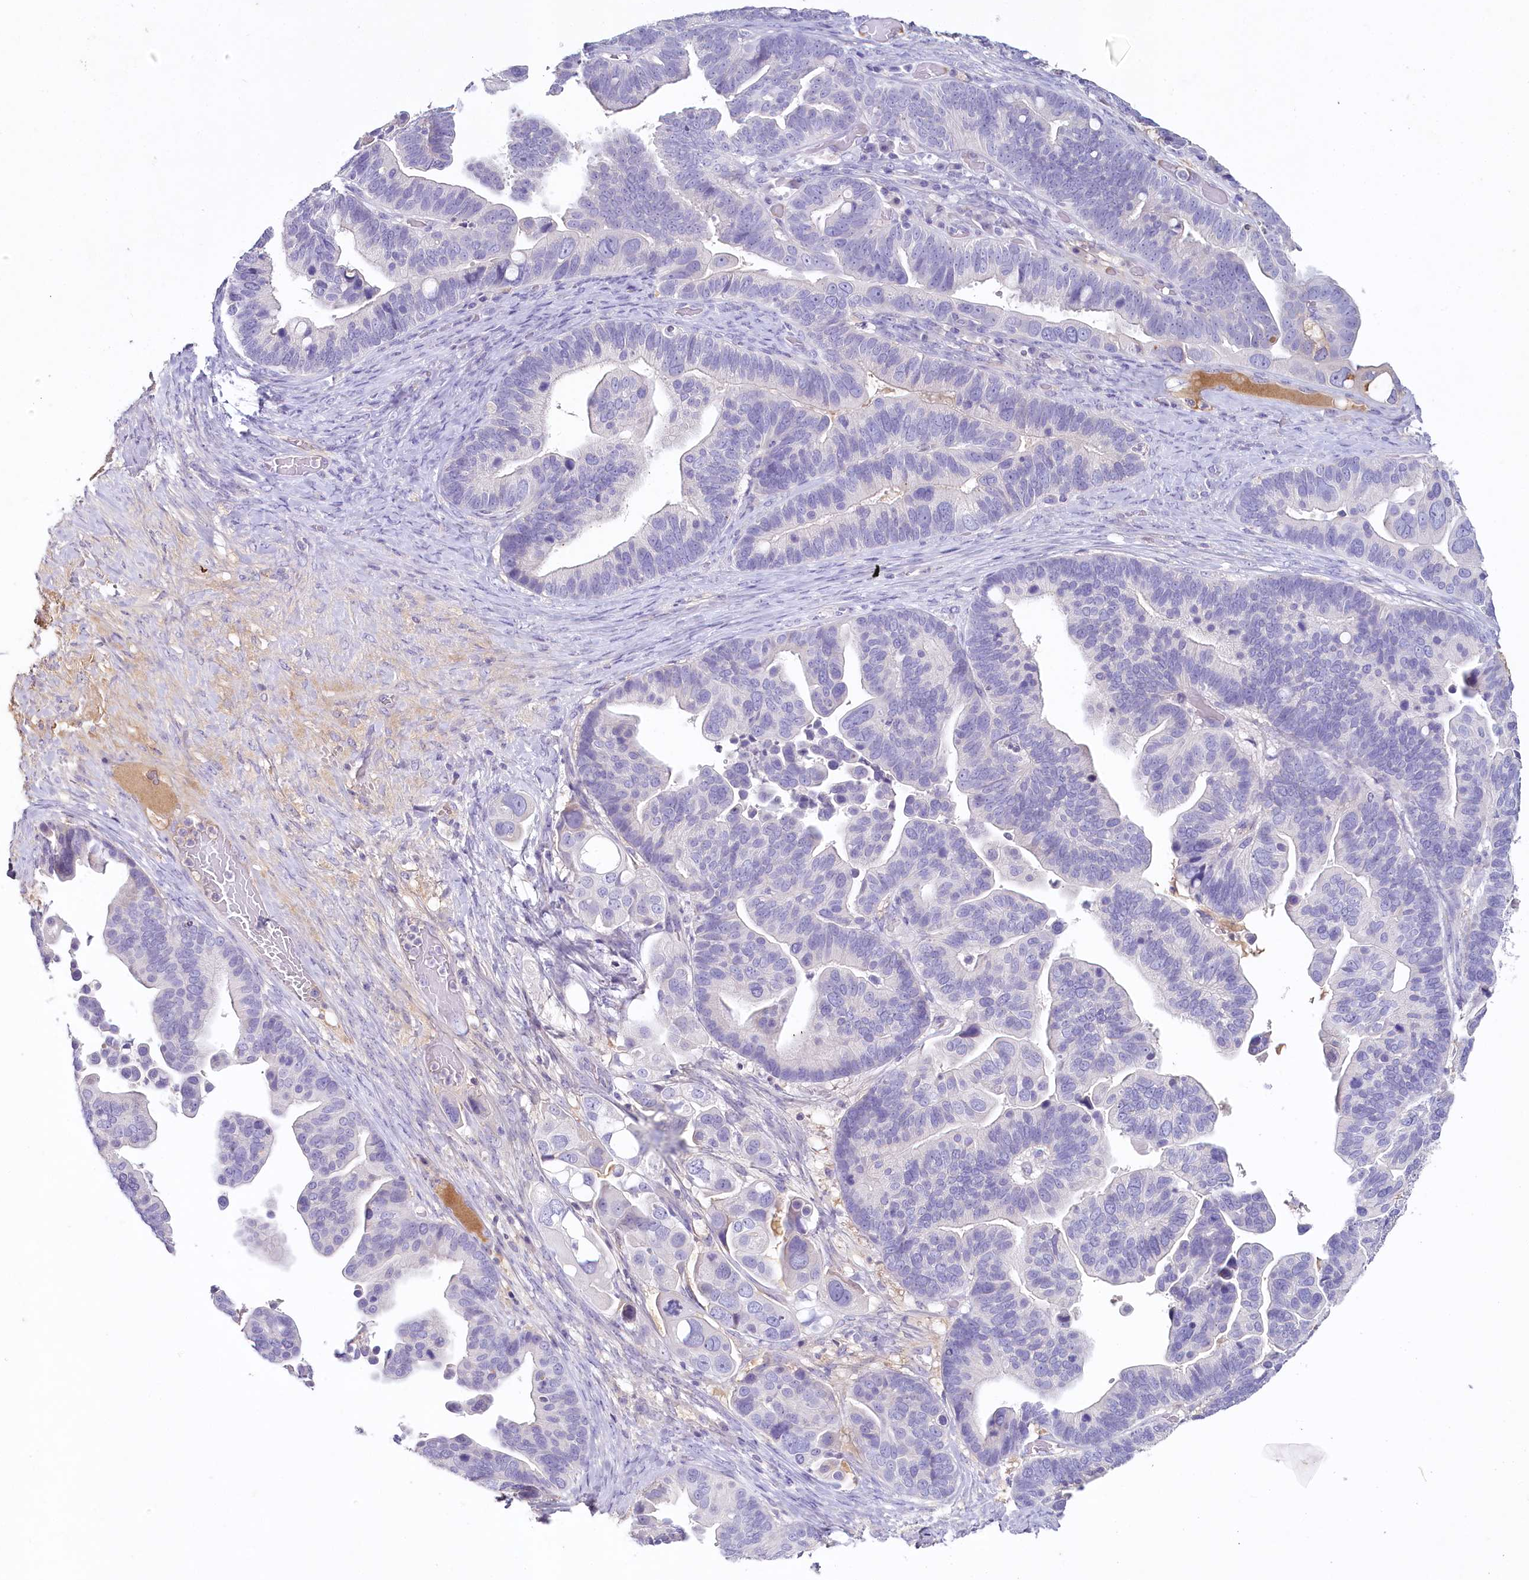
{"staining": {"intensity": "negative", "quantity": "none", "location": "none"}, "tissue": "ovarian cancer", "cell_type": "Tumor cells", "image_type": "cancer", "snomed": [{"axis": "morphology", "description": "Cystadenocarcinoma, serous, NOS"}, {"axis": "topography", "description": "Ovary"}], "caption": "Tumor cells show no significant protein expression in ovarian cancer (serous cystadenocarcinoma). Nuclei are stained in blue.", "gene": "HPD", "patient": {"sex": "female", "age": 56}}